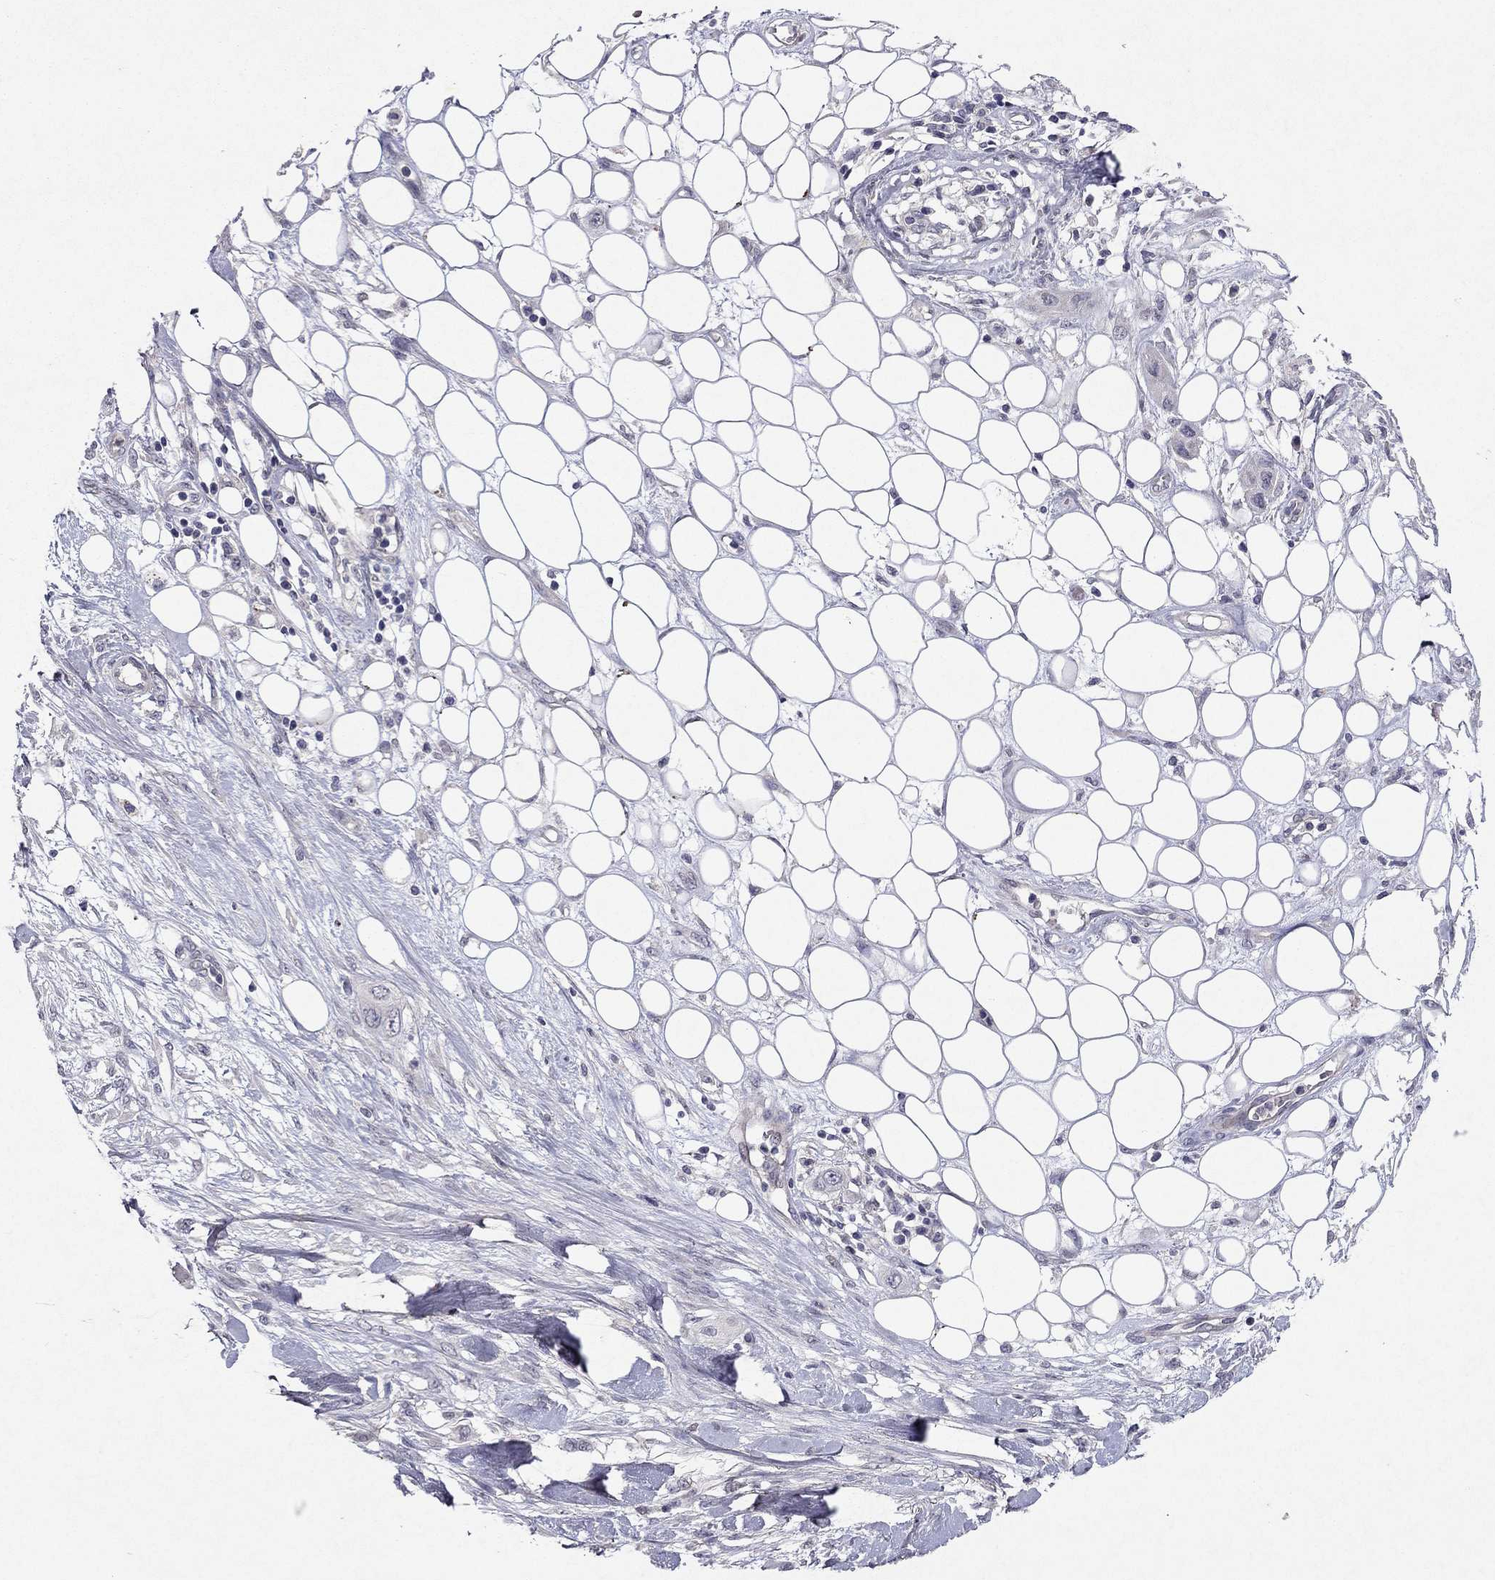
{"staining": {"intensity": "negative", "quantity": "none", "location": "none"}, "tissue": "skin cancer", "cell_type": "Tumor cells", "image_type": "cancer", "snomed": [{"axis": "morphology", "description": "Squamous cell carcinoma, NOS"}, {"axis": "topography", "description": "Skin"}], "caption": "High power microscopy photomicrograph of an immunohistochemistry (IHC) image of skin cancer, revealing no significant positivity in tumor cells.", "gene": "ESR2", "patient": {"sex": "male", "age": 79}}